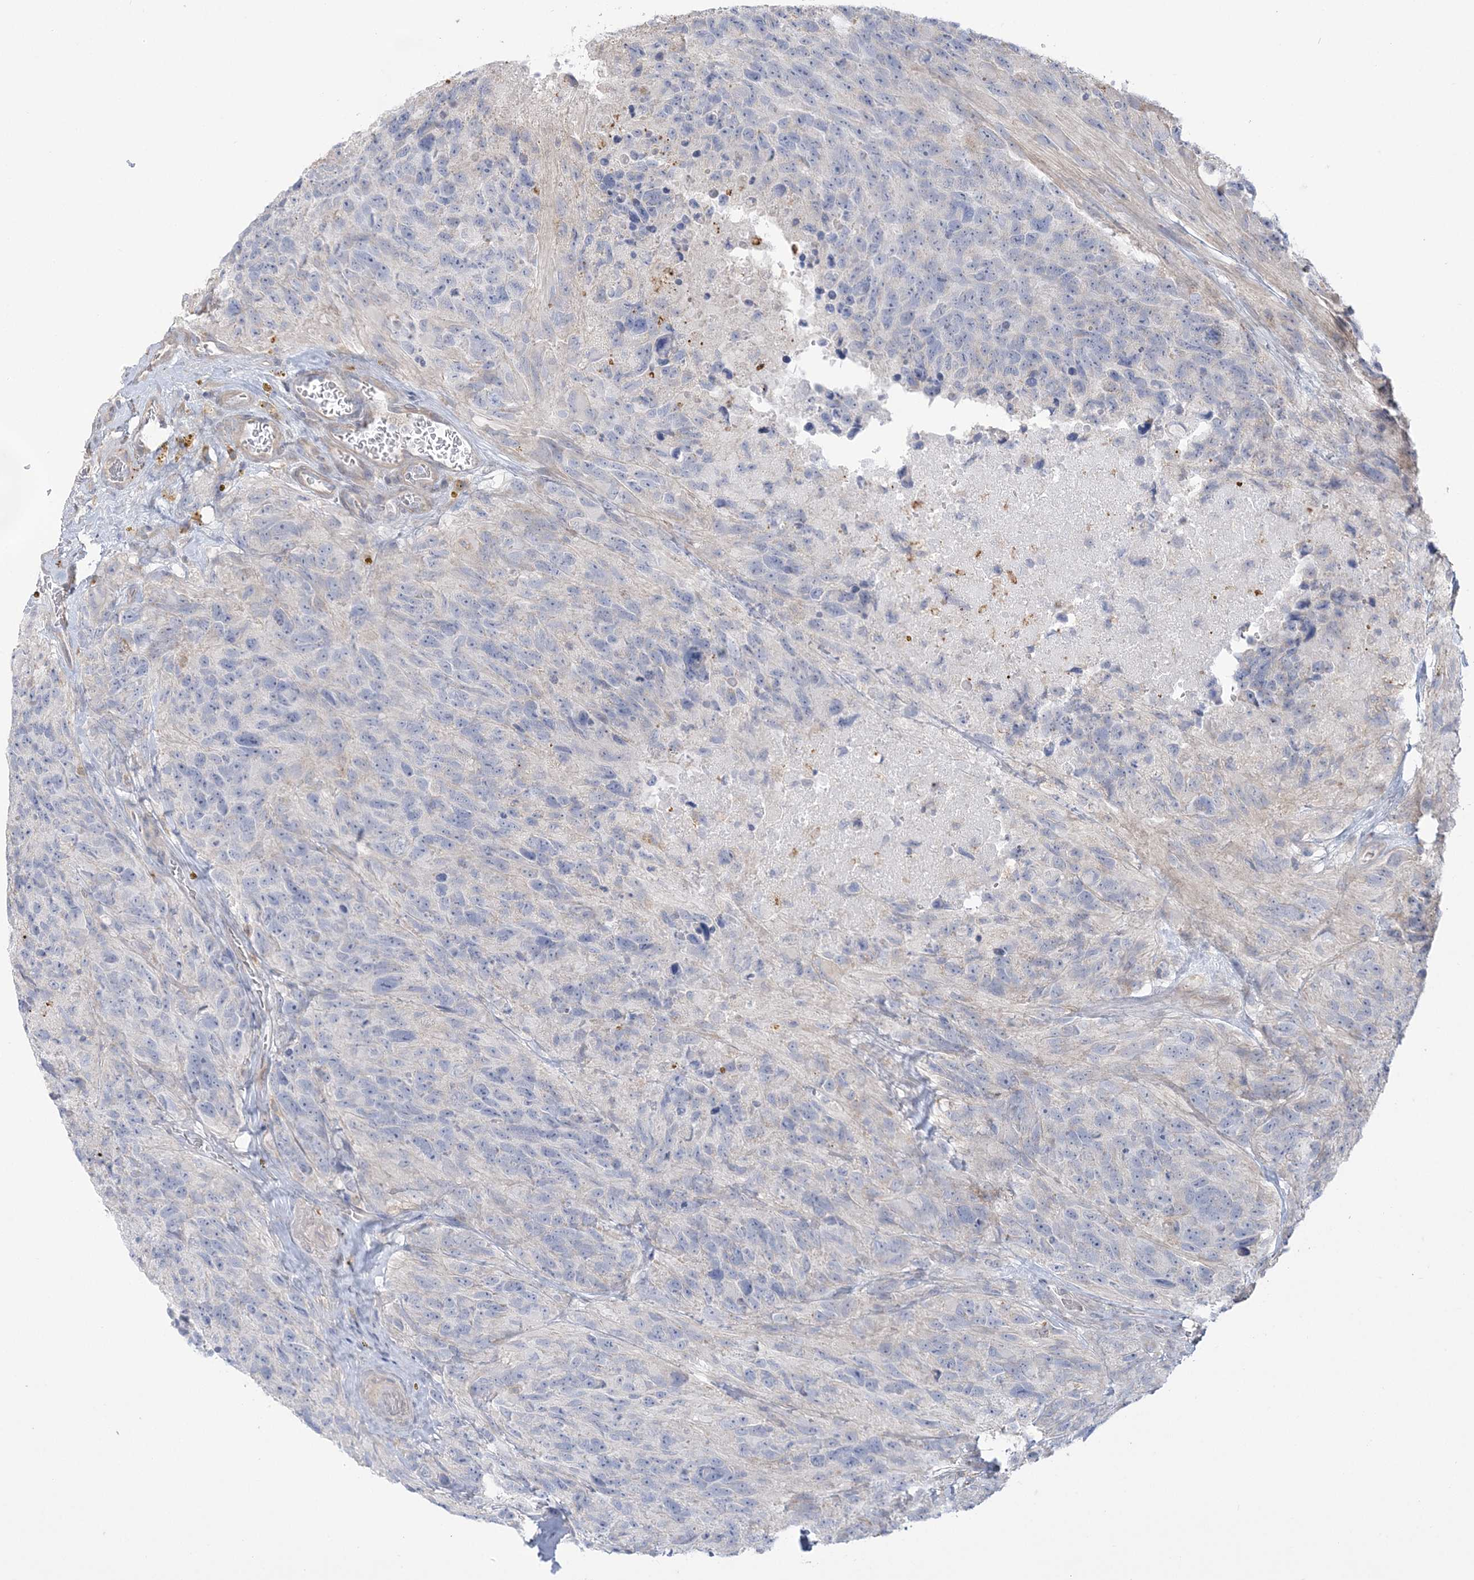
{"staining": {"intensity": "negative", "quantity": "none", "location": "none"}, "tissue": "glioma", "cell_type": "Tumor cells", "image_type": "cancer", "snomed": [{"axis": "morphology", "description": "Glioma, malignant, High grade"}, {"axis": "topography", "description": "Brain"}], "caption": "This is an IHC histopathology image of human glioma. There is no positivity in tumor cells.", "gene": "HAAO", "patient": {"sex": "male", "age": 69}}